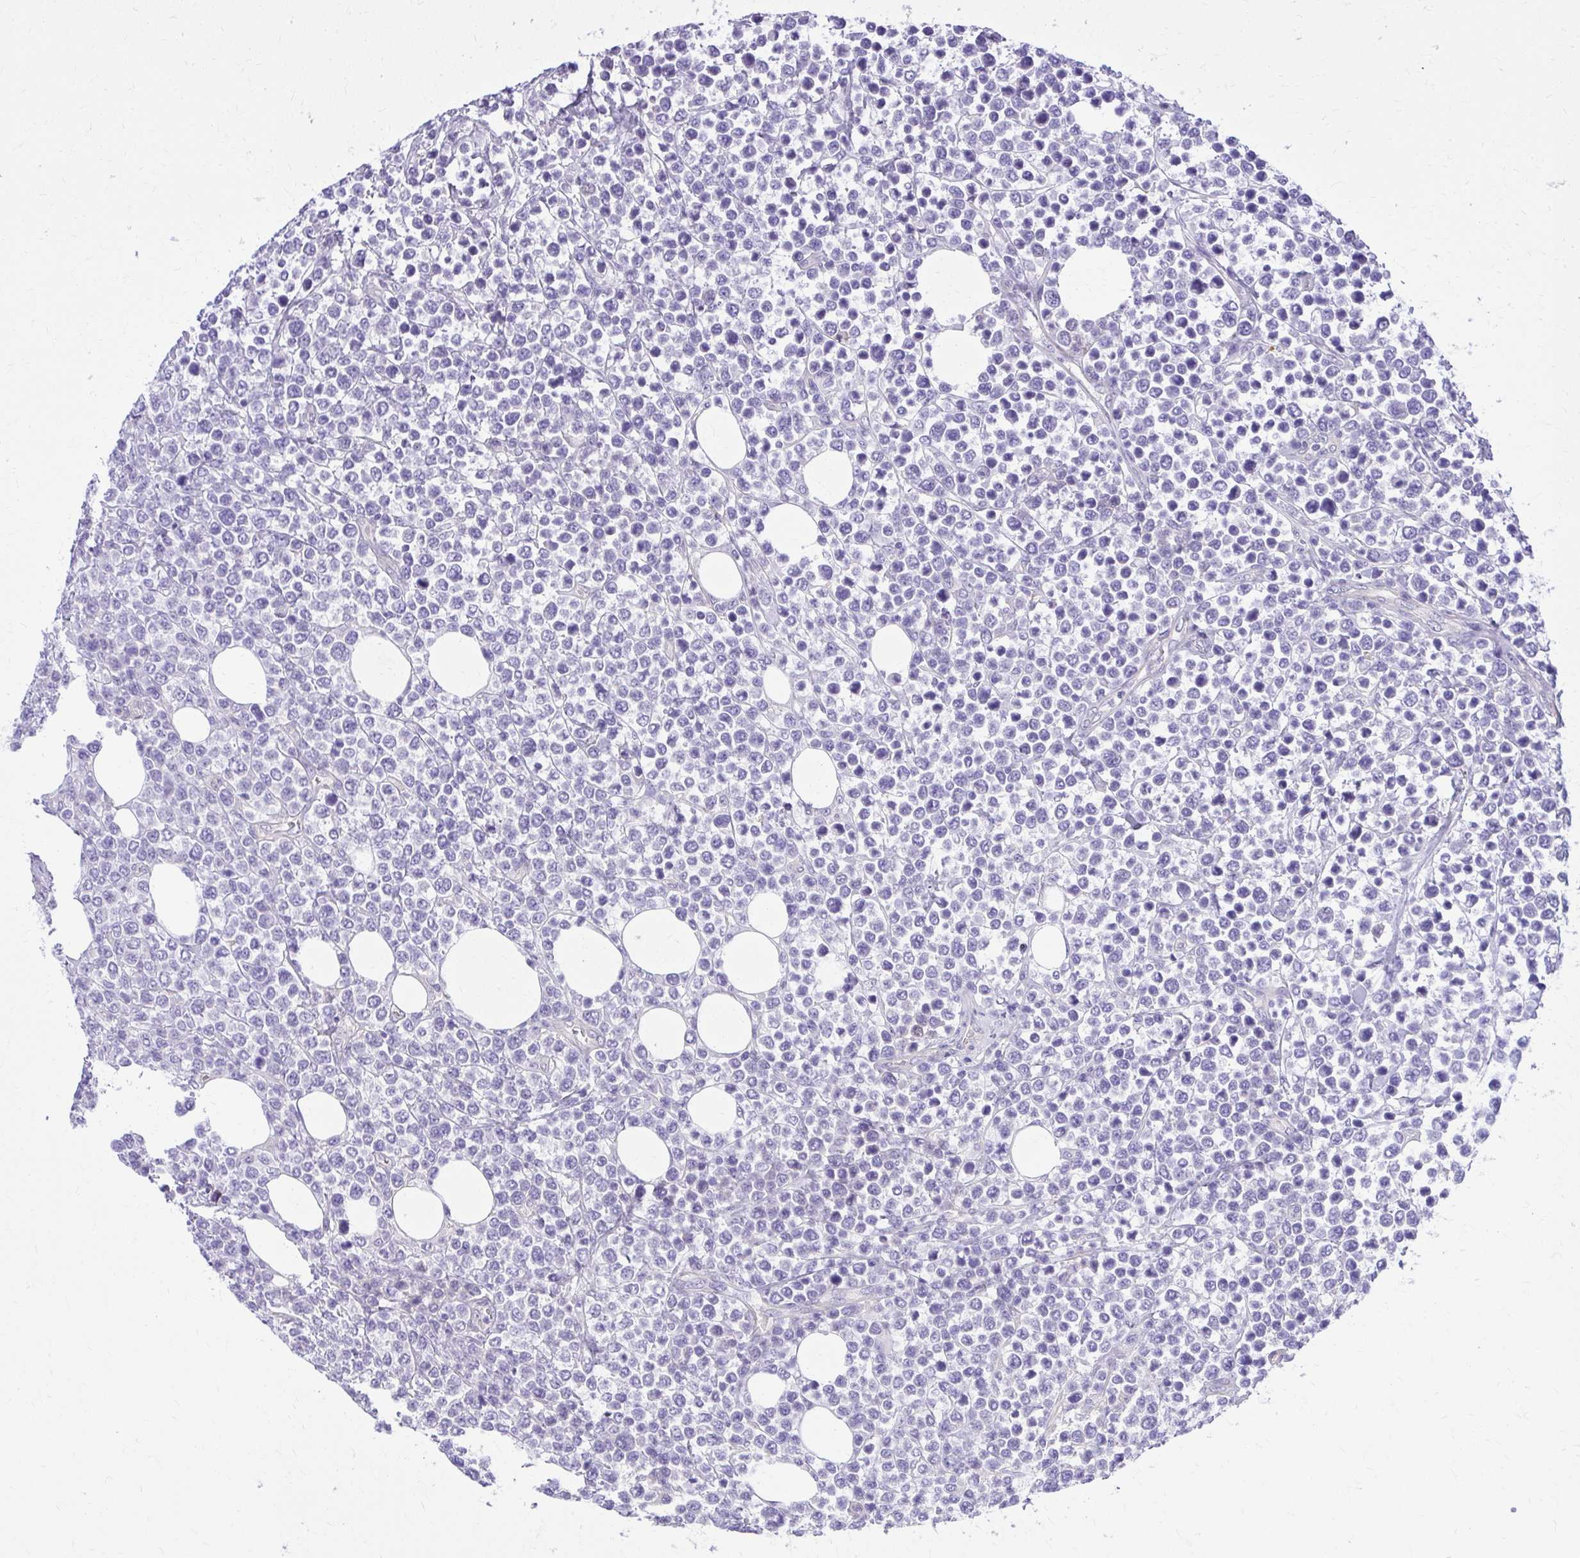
{"staining": {"intensity": "negative", "quantity": "none", "location": "none"}, "tissue": "lymphoma", "cell_type": "Tumor cells", "image_type": "cancer", "snomed": [{"axis": "morphology", "description": "Malignant lymphoma, non-Hodgkin's type, High grade"}, {"axis": "topography", "description": "Soft tissue"}], "caption": "DAB (3,3'-diaminobenzidine) immunohistochemical staining of human high-grade malignant lymphoma, non-Hodgkin's type demonstrates no significant positivity in tumor cells.", "gene": "RUNDC3B", "patient": {"sex": "female", "age": 56}}